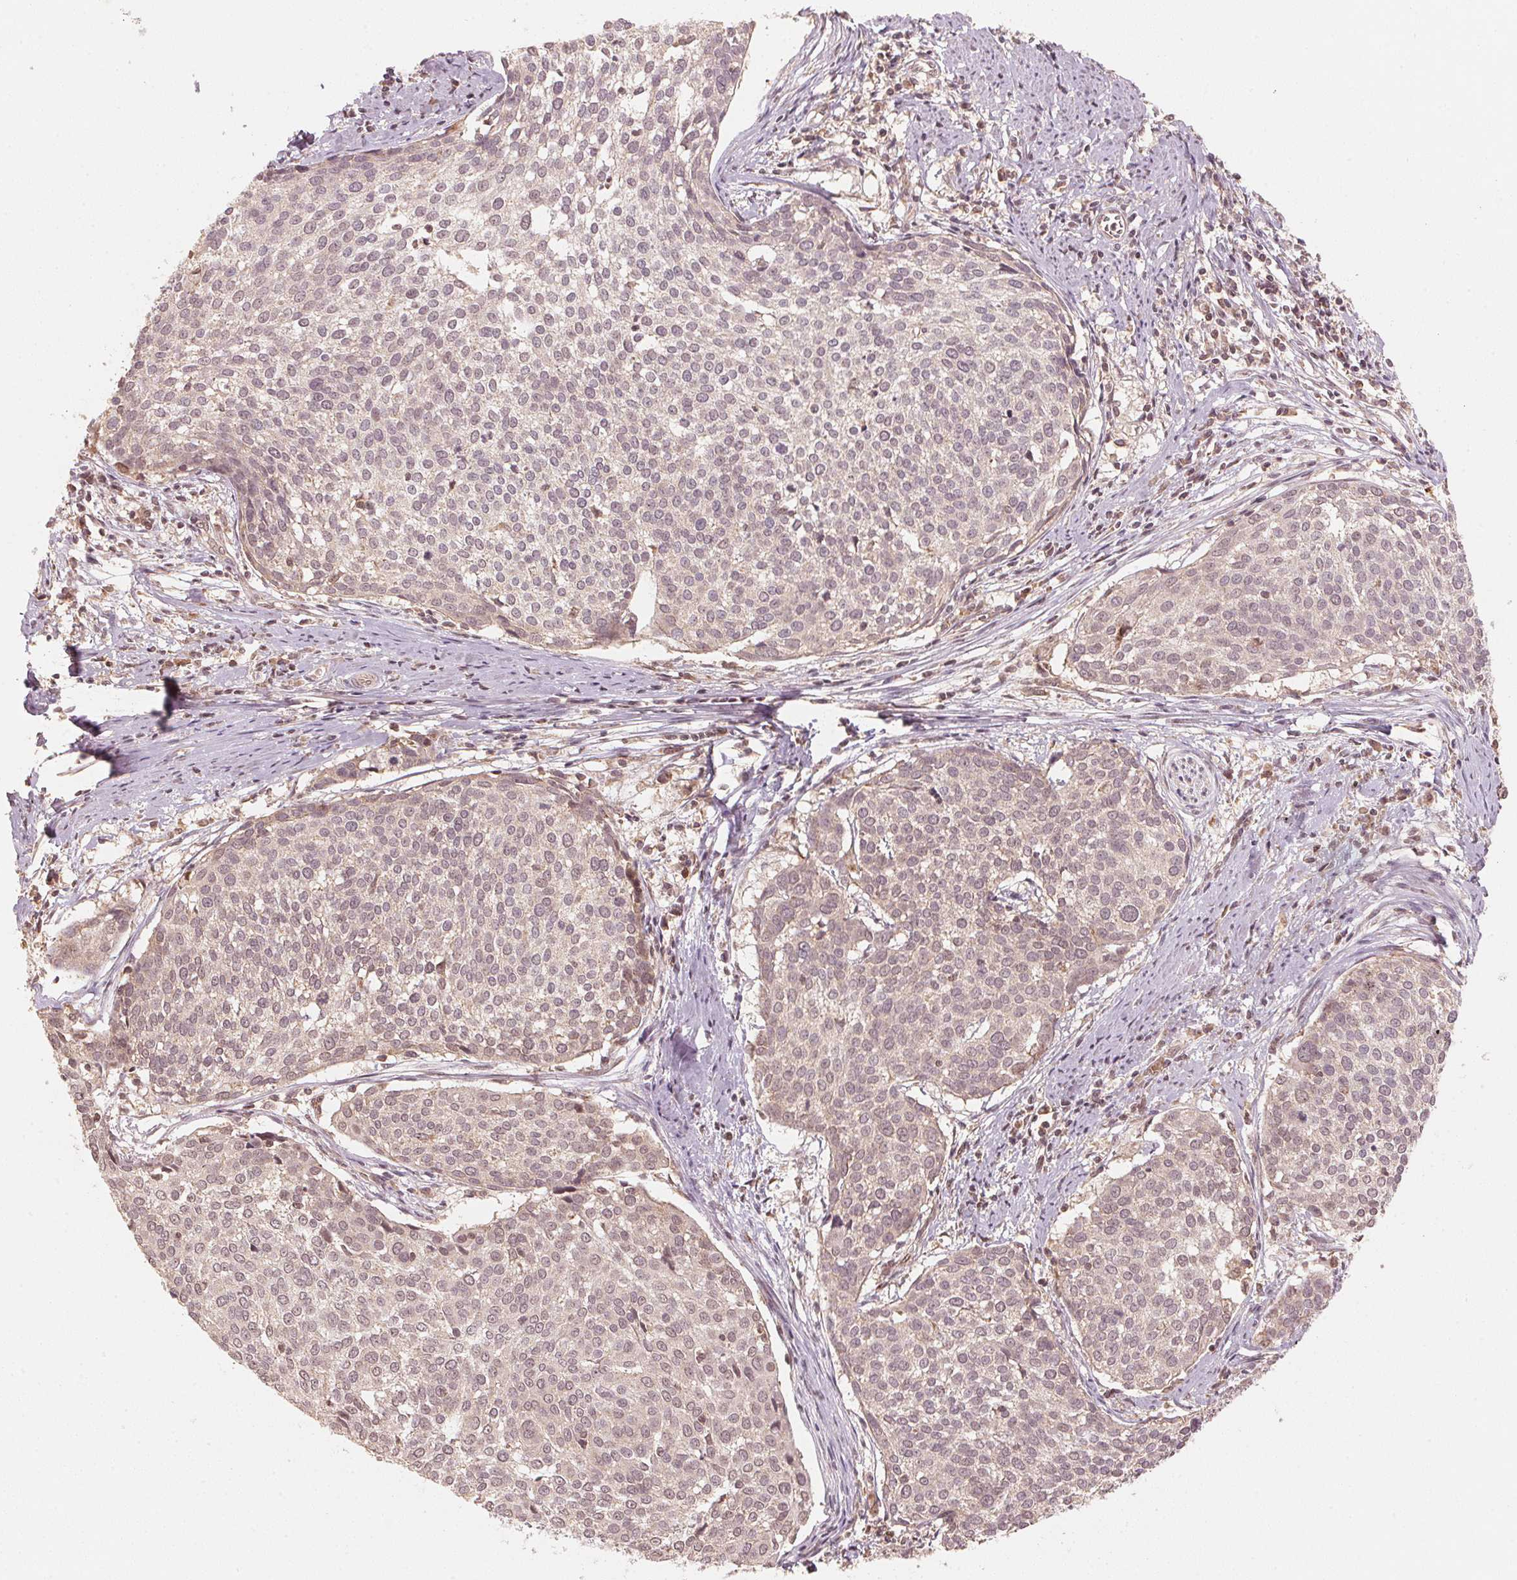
{"staining": {"intensity": "moderate", "quantity": ">75%", "location": "nuclear"}, "tissue": "cervical cancer", "cell_type": "Tumor cells", "image_type": "cancer", "snomed": [{"axis": "morphology", "description": "Squamous cell carcinoma, NOS"}, {"axis": "topography", "description": "Cervix"}], "caption": "Immunohistochemistry (DAB) staining of human cervical cancer (squamous cell carcinoma) reveals moderate nuclear protein positivity in about >75% of tumor cells.", "gene": "C2orf73", "patient": {"sex": "female", "age": 39}}